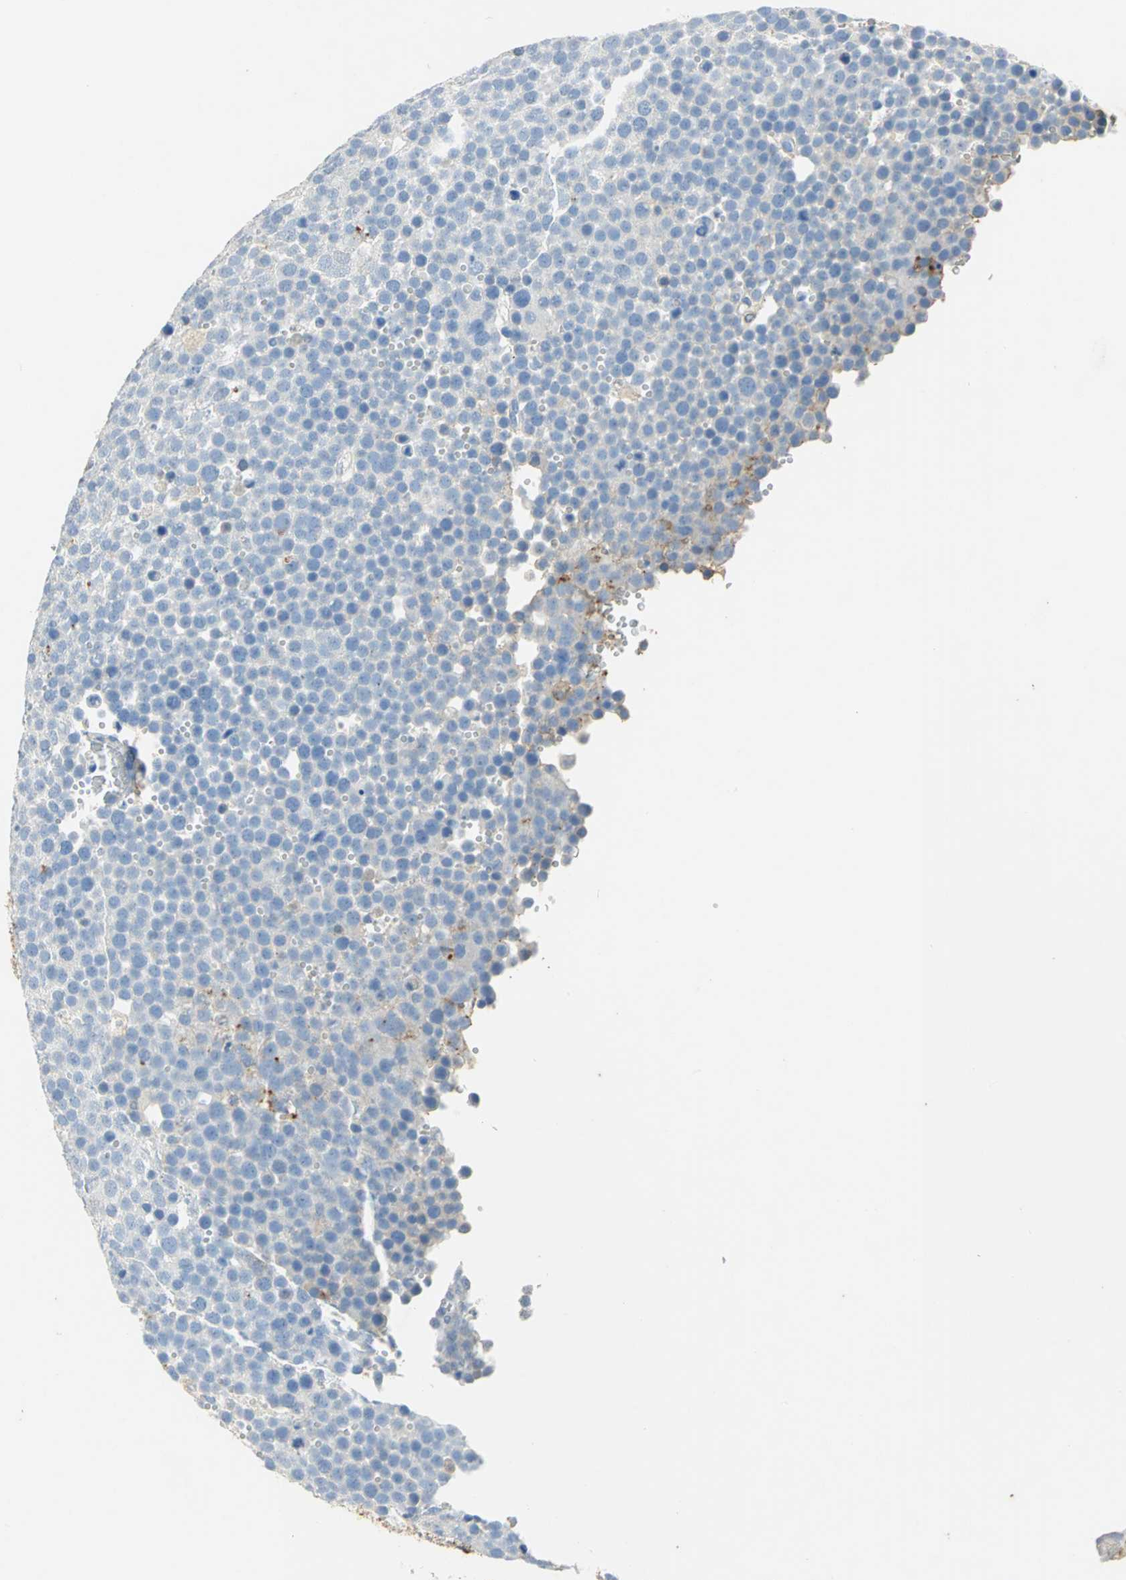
{"staining": {"intensity": "weak", "quantity": "<25%", "location": "cytoplasmic/membranous"}, "tissue": "testis cancer", "cell_type": "Tumor cells", "image_type": "cancer", "snomed": [{"axis": "morphology", "description": "Seminoma, NOS"}, {"axis": "topography", "description": "Testis"}], "caption": "DAB immunohistochemical staining of human testis seminoma demonstrates no significant positivity in tumor cells.", "gene": "ANXA4", "patient": {"sex": "male", "age": 71}}